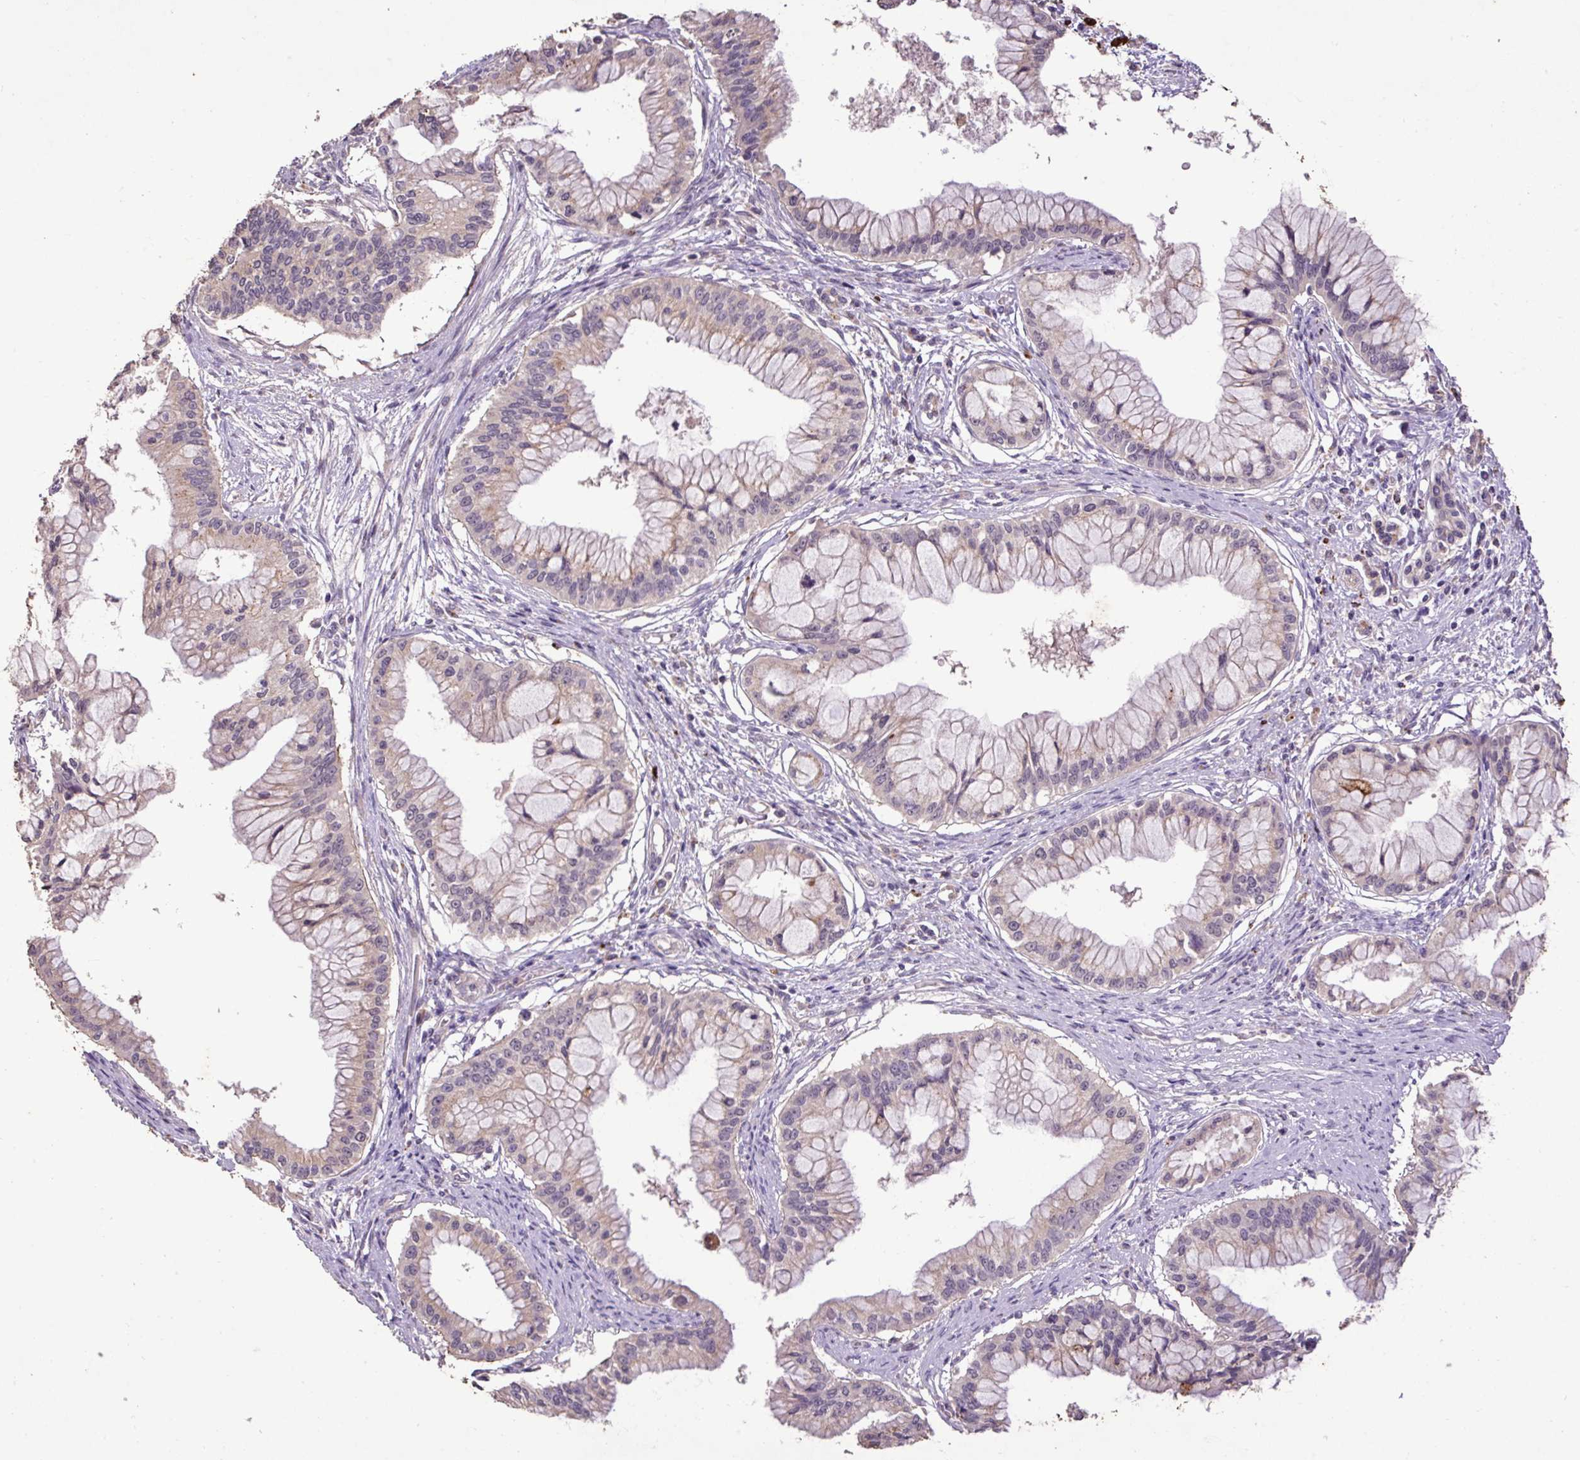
{"staining": {"intensity": "moderate", "quantity": "<25%", "location": "cytoplasmic/membranous"}, "tissue": "pancreatic cancer", "cell_type": "Tumor cells", "image_type": "cancer", "snomed": [{"axis": "morphology", "description": "Adenocarcinoma, NOS"}, {"axis": "topography", "description": "Pancreas"}], "caption": "DAB immunohistochemical staining of adenocarcinoma (pancreatic) shows moderate cytoplasmic/membranous protein positivity in about <25% of tumor cells.", "gene": "LRTM2", "patient": {"sex": "male", "age": 46}}